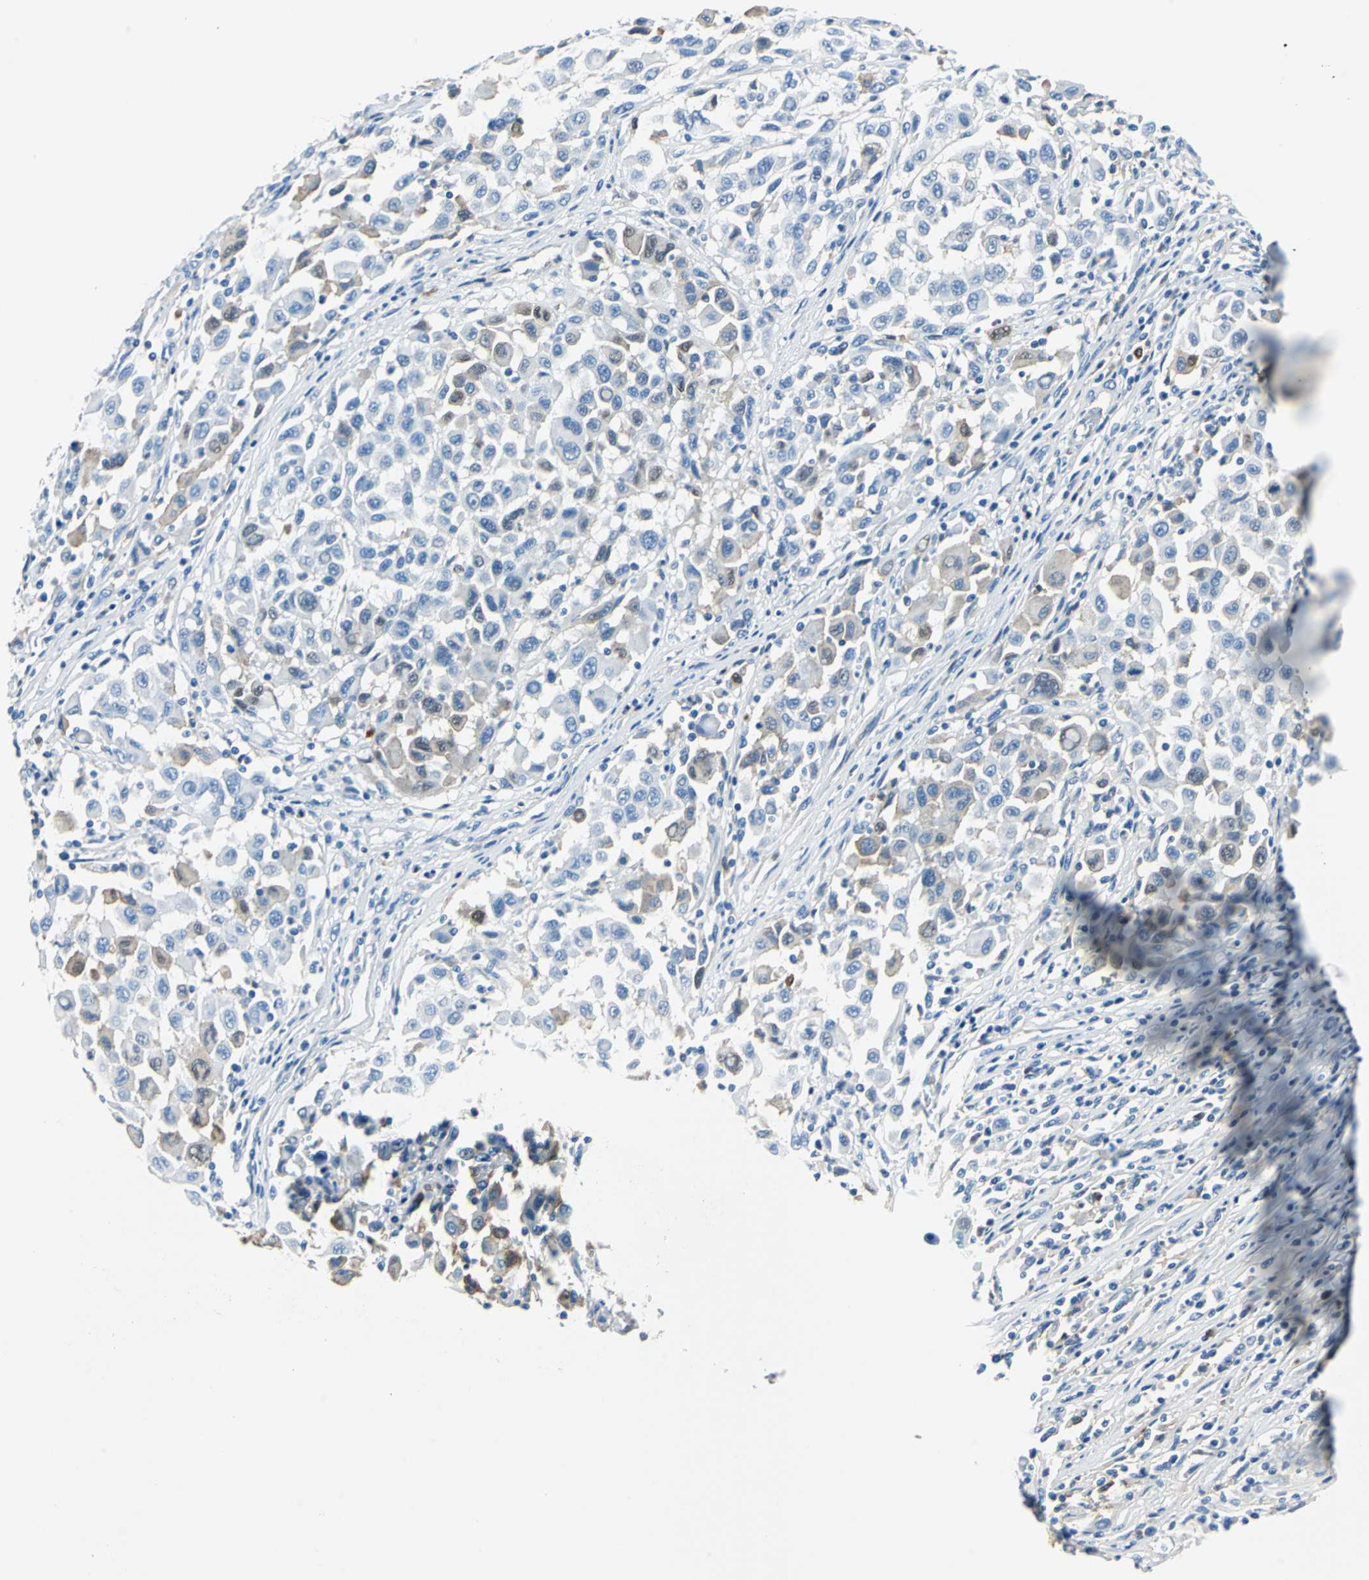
{"staining": {"intensity": "weak", "quantity": "<25%", "location": "cytoplasmic/membranous"}, "tissue": "melanoma", "cell_type": "Tumor cells", "image_type": "cancer", "snomed": [{"axis": "morphology", "description": "Malignant melanoma, Metastatic site"}, {"axis": "topography", "description": "Lymph node"}], "caption": "Immunohistochemistry (IHC) of malignant melanoma (metastatic site) demonstrates no positivity in tumor cells.", "gene": "ALB", "patient": {"sex": "male", "age": 61}}